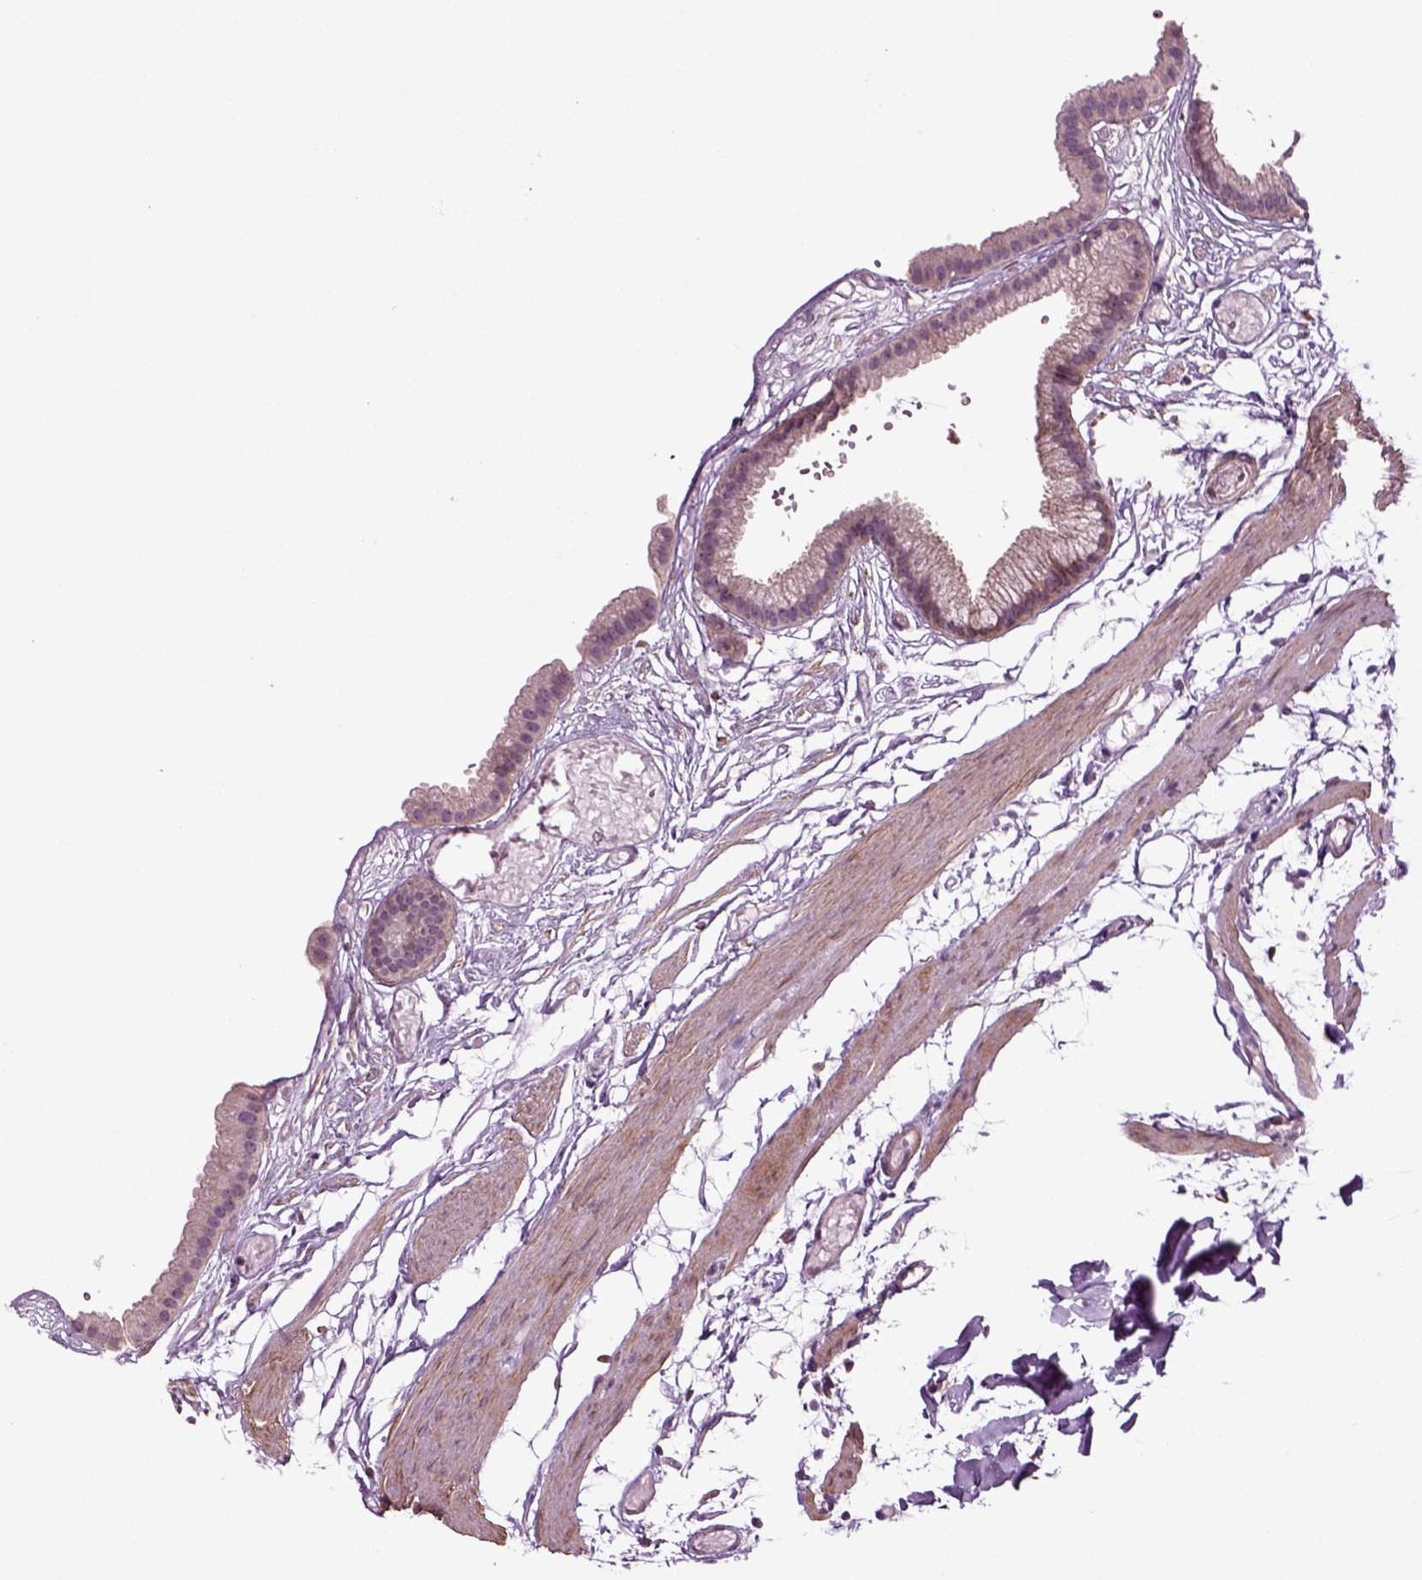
{"staining": {"intensity": "weak", "quantity": "25%-75%", "location": "cytoplasmic/membranous"}, "tissue": "gallbladder", "cell_type": "Glandular cells", "image_type": "normal", "snomed": [{"axis": "morphology", "description": "Normal tissue, NOS"}, {"axis": "topography", "description": "Gallbladder"}], "caption": "This micrograph exhibits IHC staining of normal human gallbladder, with low weak cytoplasmic/membranous positivity in about 25%-75% of glandular cells.", "gene": "HAGHL", "patient": {"sex": "female", "age": 45}}